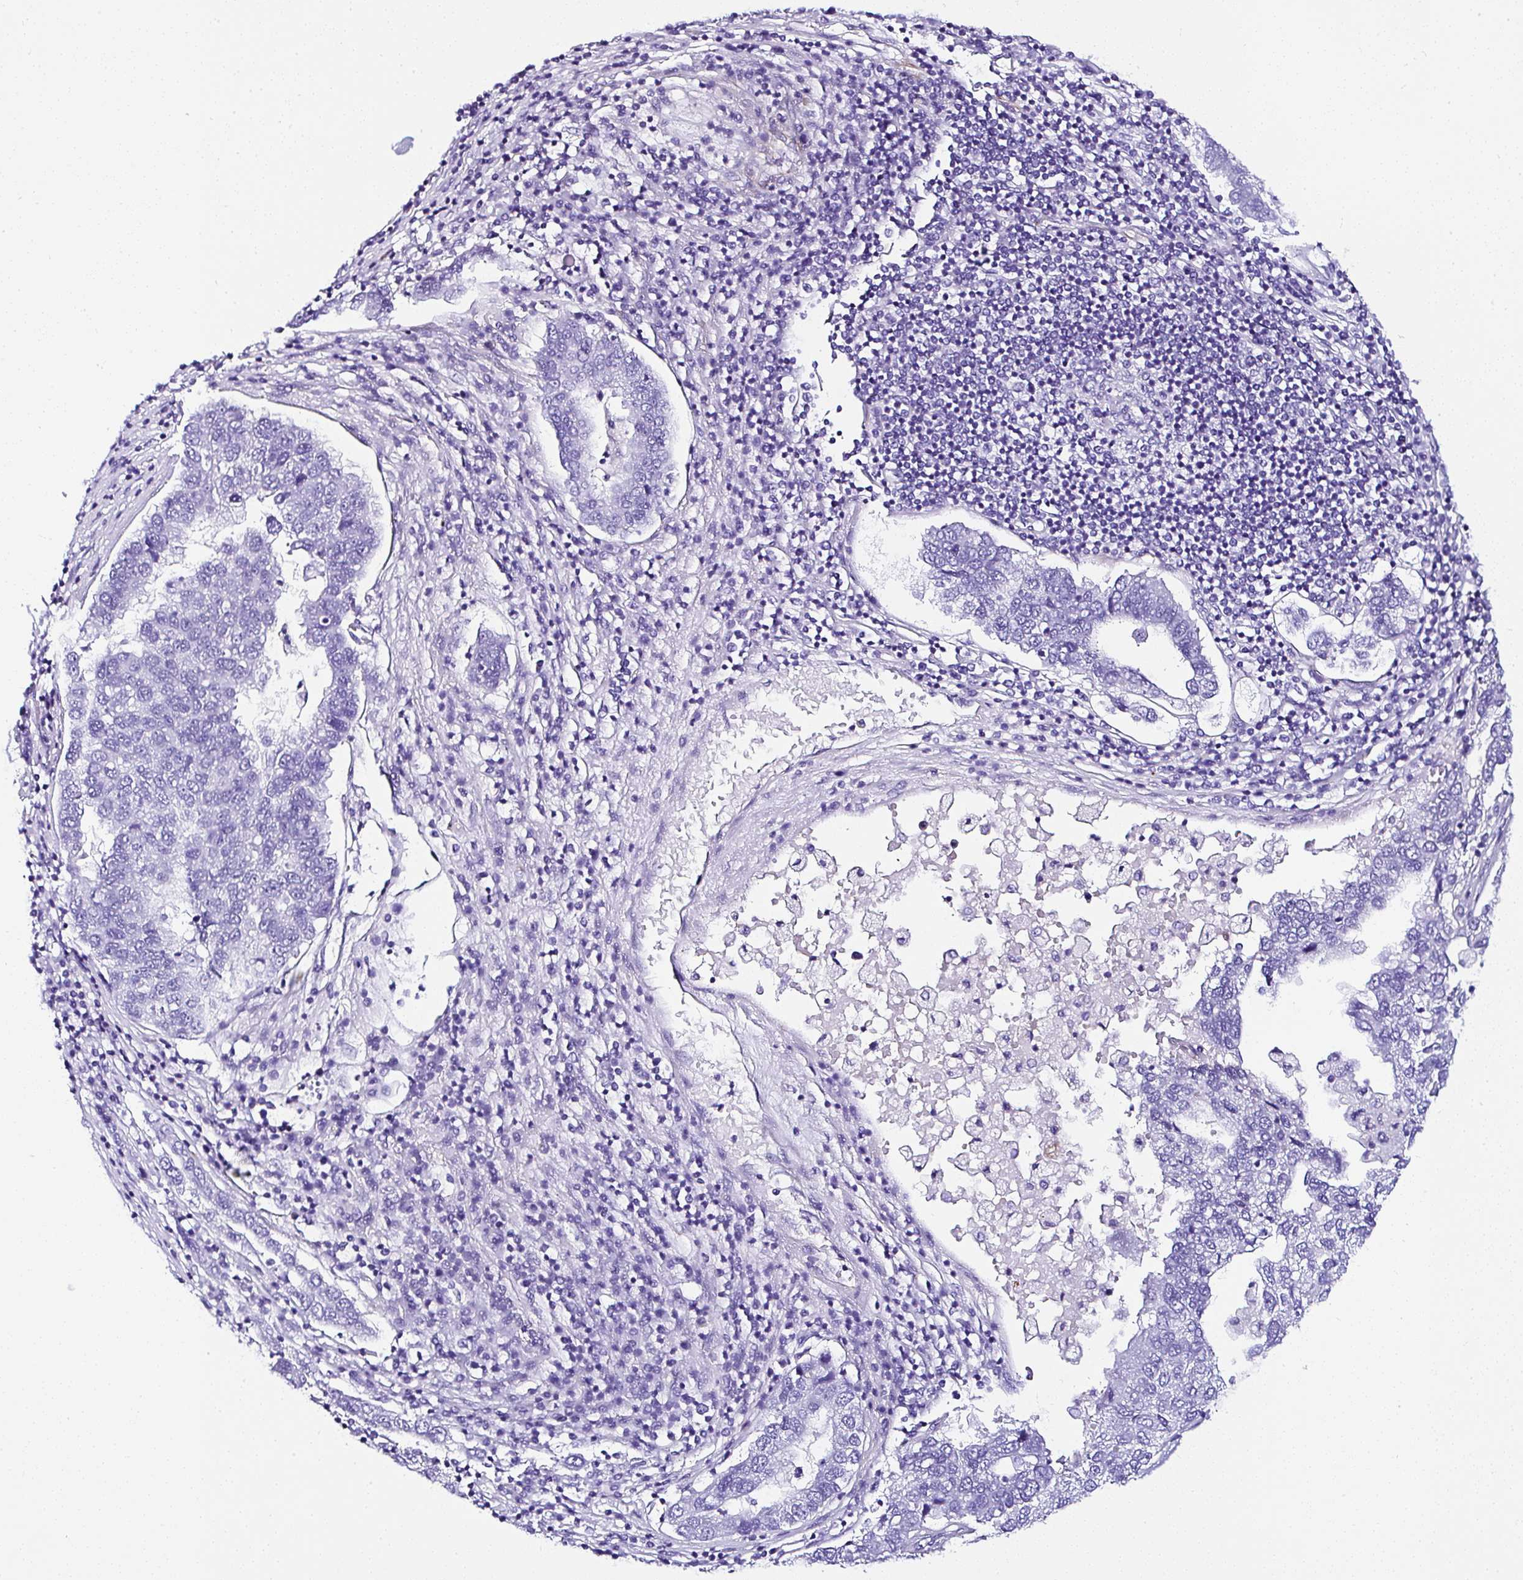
{"staining": {"intensity": "negative", "quantity": "none", "location": "none"}, "tissue": "pancreatic cancer", "cell_type": "Tumor cells", "image_type": "cancer", "snomed": [{"axis": "morphology", "description": "Adenocarcinoma, NOS"}, {"axis": "topography", "description": "Pancreas"}], "caption": "Tumor cells show no significant positivity in pancreatic cancer (adenocarcinoma).", "gene": "DEPDC5", "patient": {"sex": "female", "age": 61}}